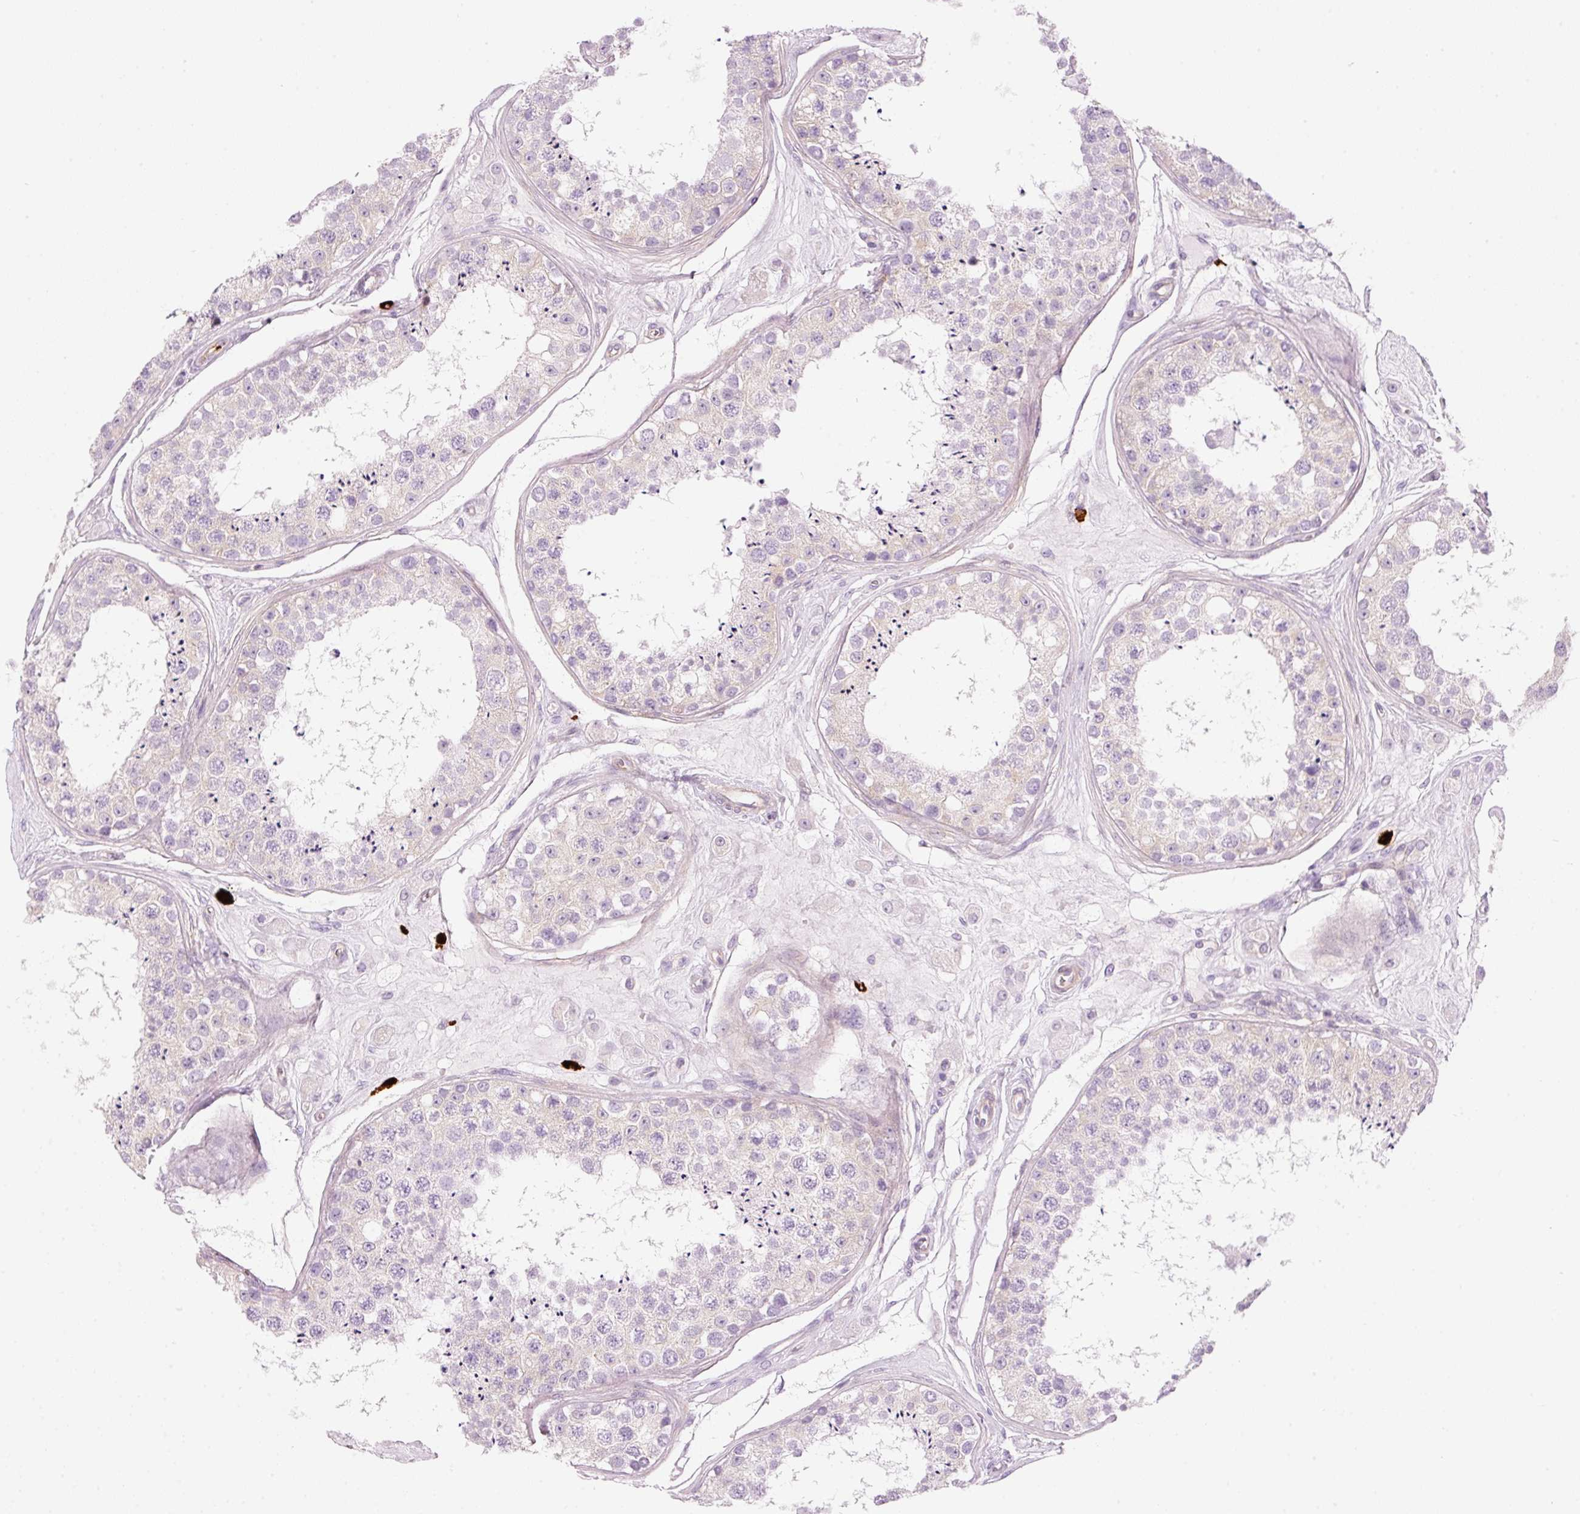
{"staining": {"intensity": "weak", "quantity": "<25%", "location": "cytoplasmic/membranous"}, "tissue": "testis", "cell_type": "Cells in seminiferous ducts", "image_type": "normal", "snomed": [{"axis": "morphology", "description": "Normal tissue, NOS"}, {"axis": "topography", "description": "Testis"}], "caption": "There is no significant positivity in cells in seminiferous ducts of testis. (Brightfield microscopy of DAB immunohistochemistry (IHC) at high magnification).", "gene": "MAP3K3", "patient": {"sex": "male", "age": 25}}